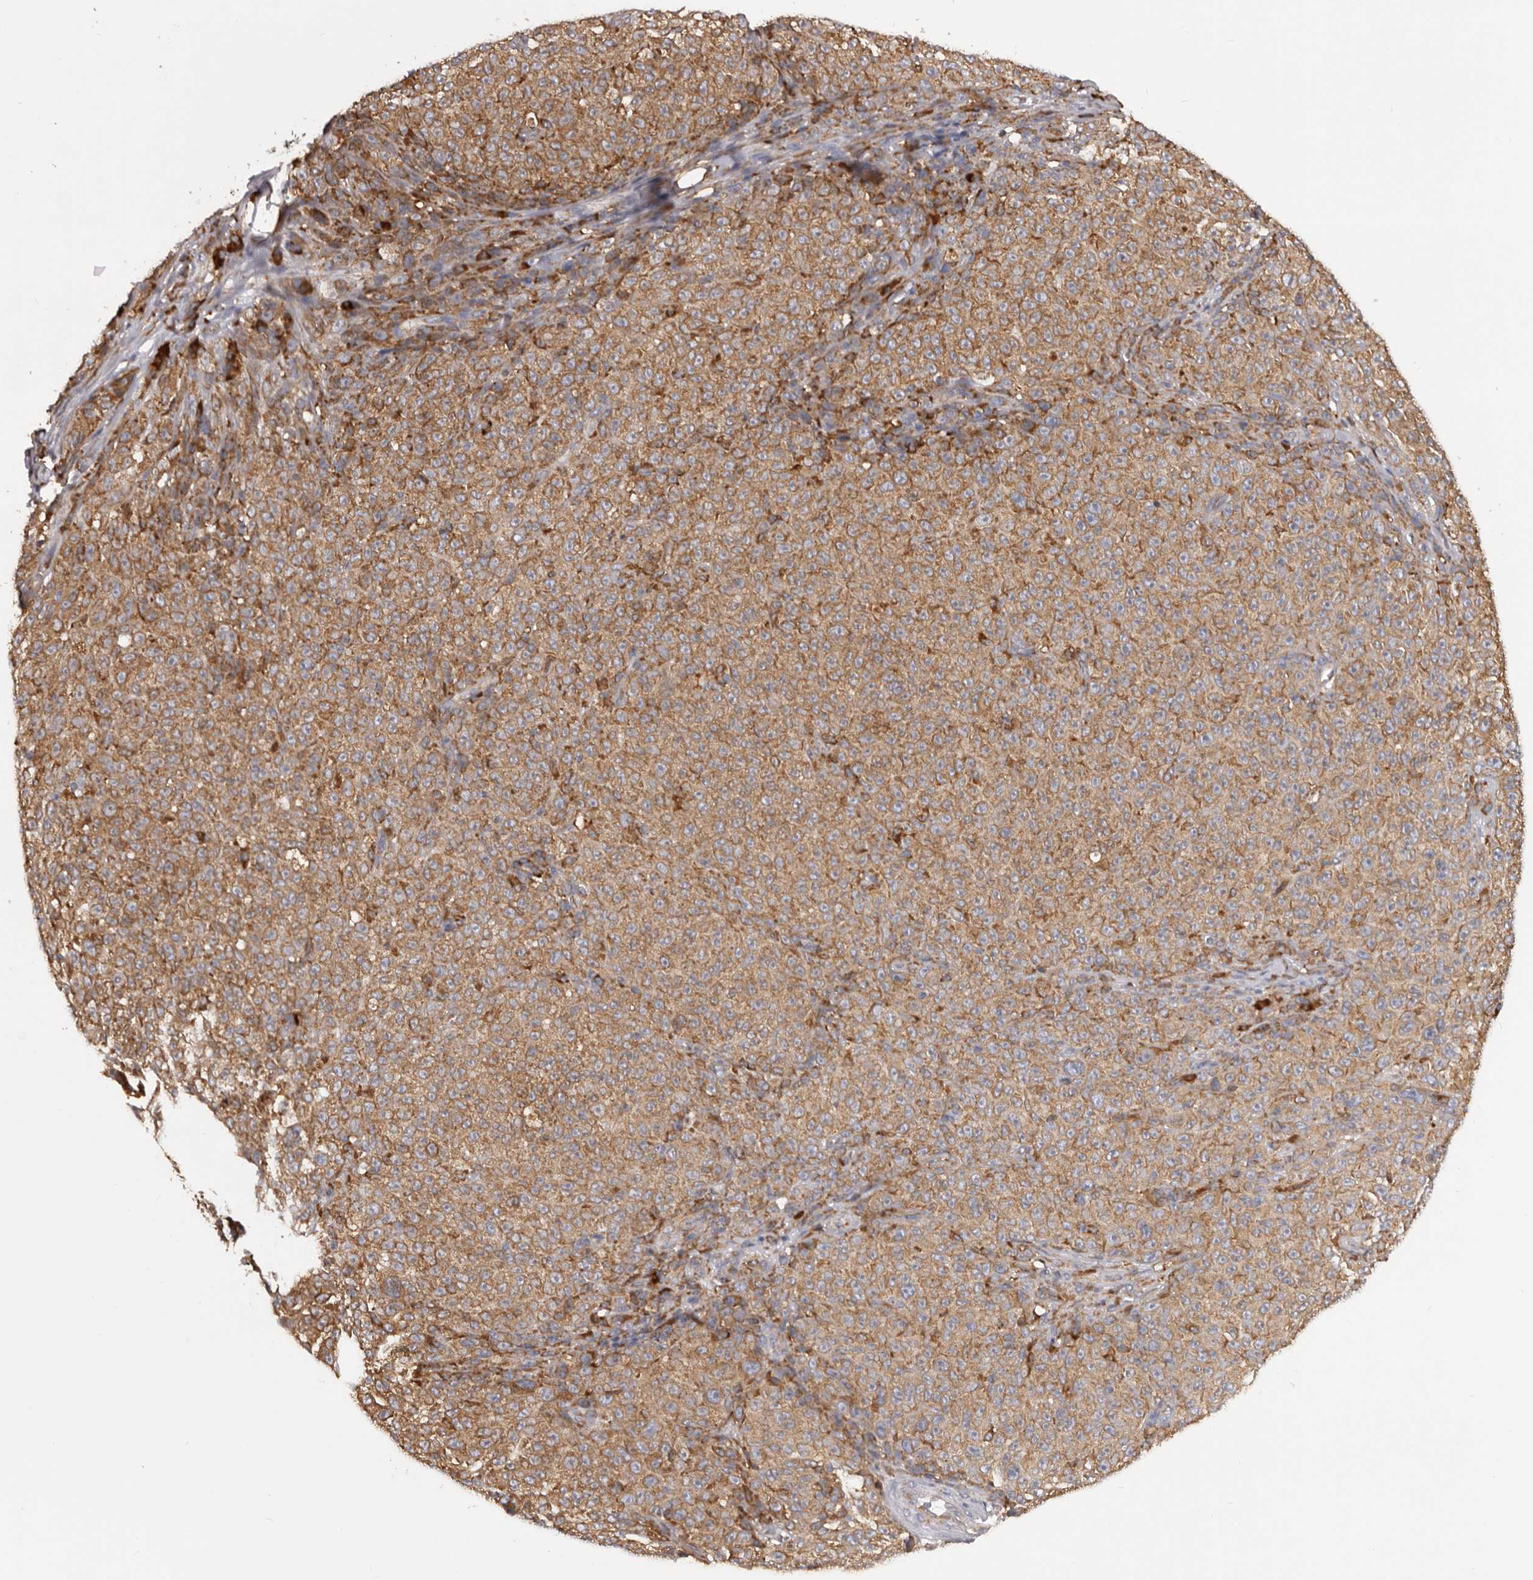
{"staining": {"intensity": "moderate", "quantity": ">75%", "location": "cytoplasmic/membranous"}, "tissue": "melanoma", "cell_type": "Tumor cells", "image_type": "cancer", "snomed": [{"axis": "morphology", "description": "Malignant melanoma, NOS"}, {"axis": "topography", "description": "Skin"}], "caption": "Tumor cells reveal medium levels of moderate cytoplasmic/membranous positivity in about >75% of cells in malignant melanoma. The staining was performed using DAB (3,3'-diaminobenzidine) to visualize the protein expression in brown, while the nuclei were stained in blue with hematoxylin (Magnification: 20x).", "gene": "QRSL1", "patient": {"sex": "female", "age": 82}}